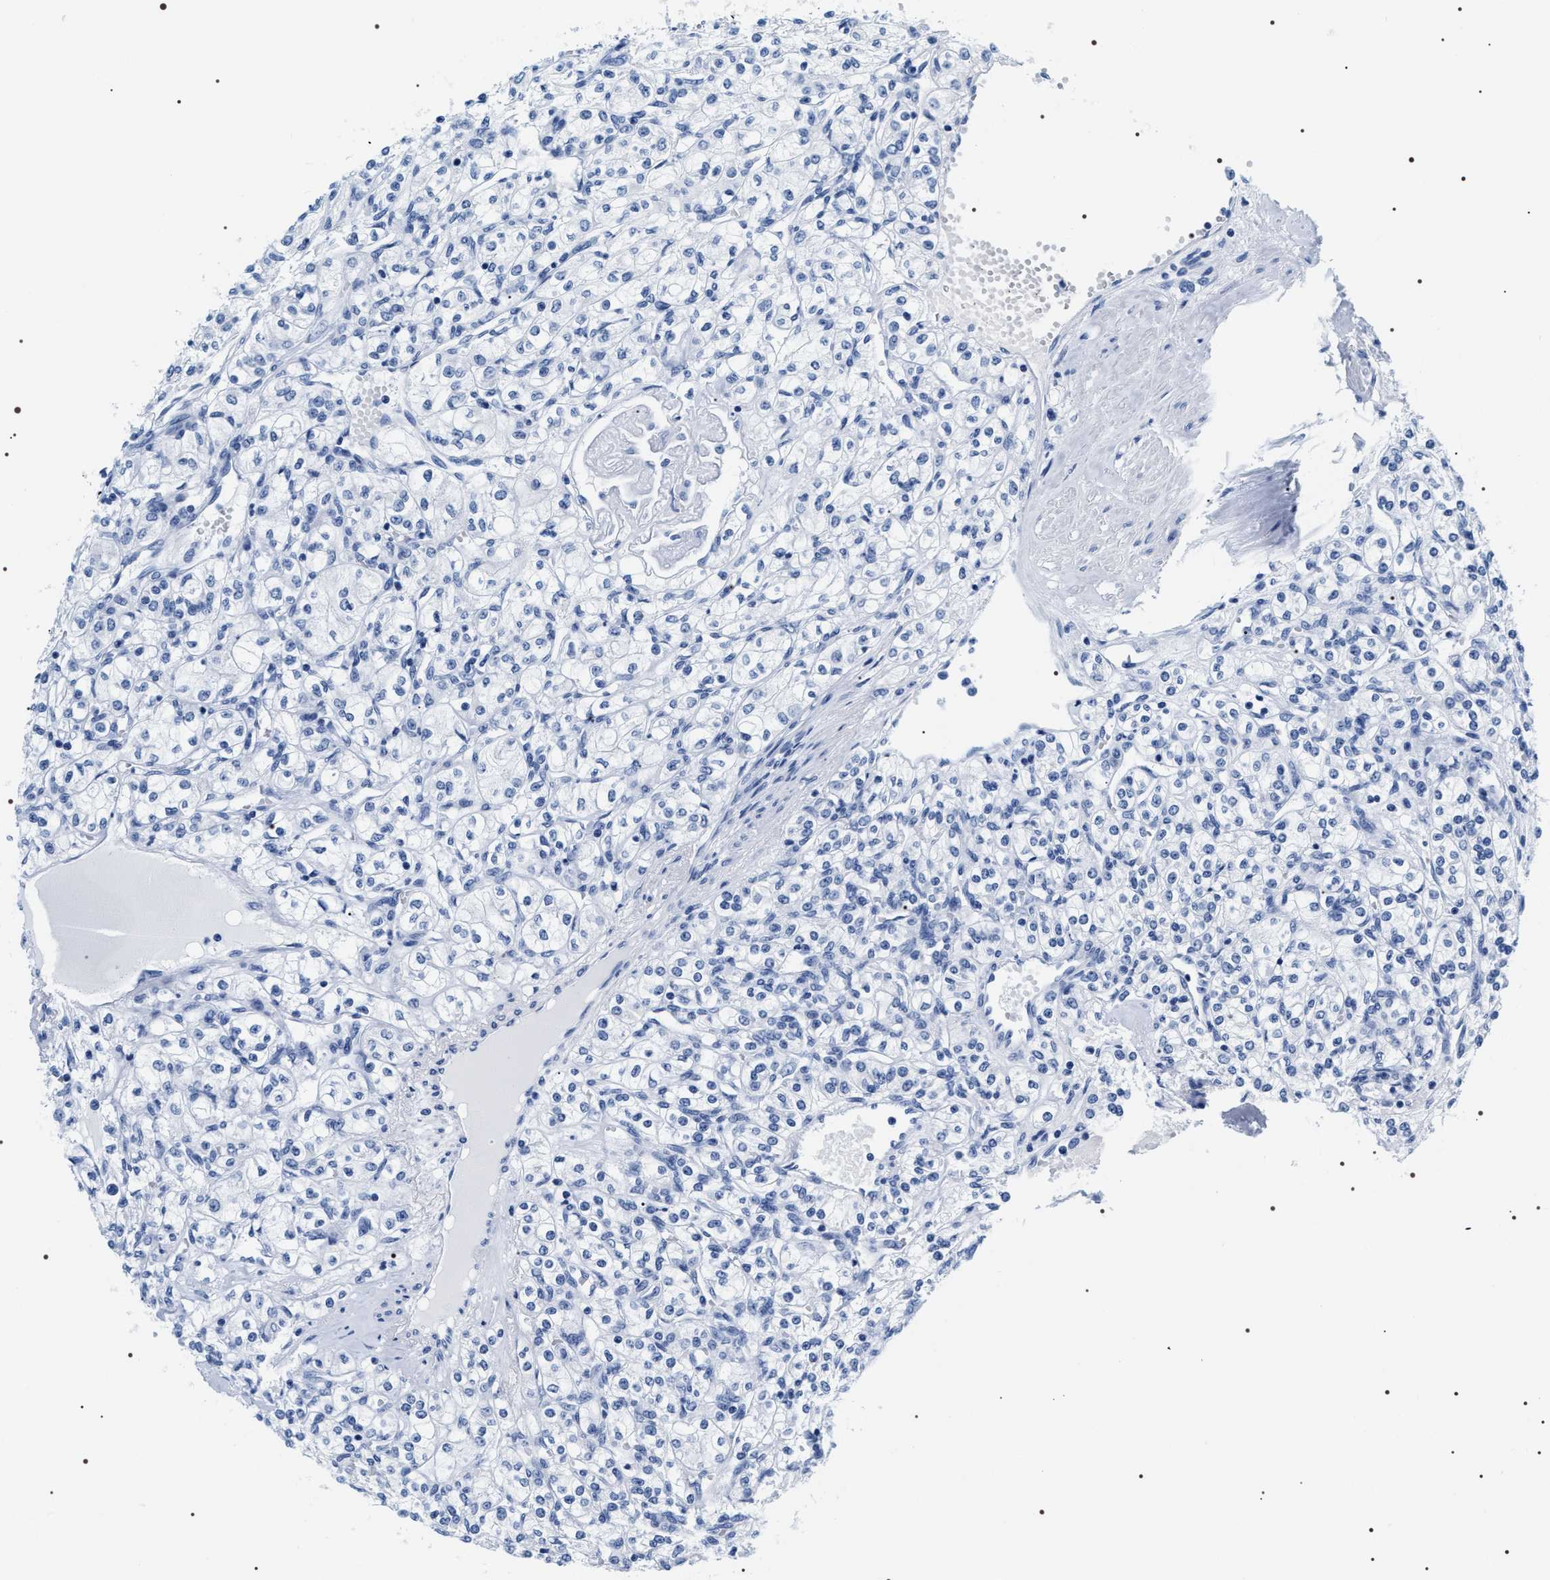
{"staining": {"intensity": "negative", "quantity": "none", "location": "none"}, "tissue": "renal cancer", "cell_type": "Tumor cells", "image_type": "cancer", "snomed": [{"axis": "morphology", "description": "Adenocarcinoma, NOS"}, {"axis": "topography", "description": "Kidney"}], "caption": "Immunohistochemistry micrograph of neoplastic tissue: human renal cancer stained with DAB displays no significant protein positivity in tumor cells.", "gene": "ADH4", "patient": {"sex": "male", "age": 77}}